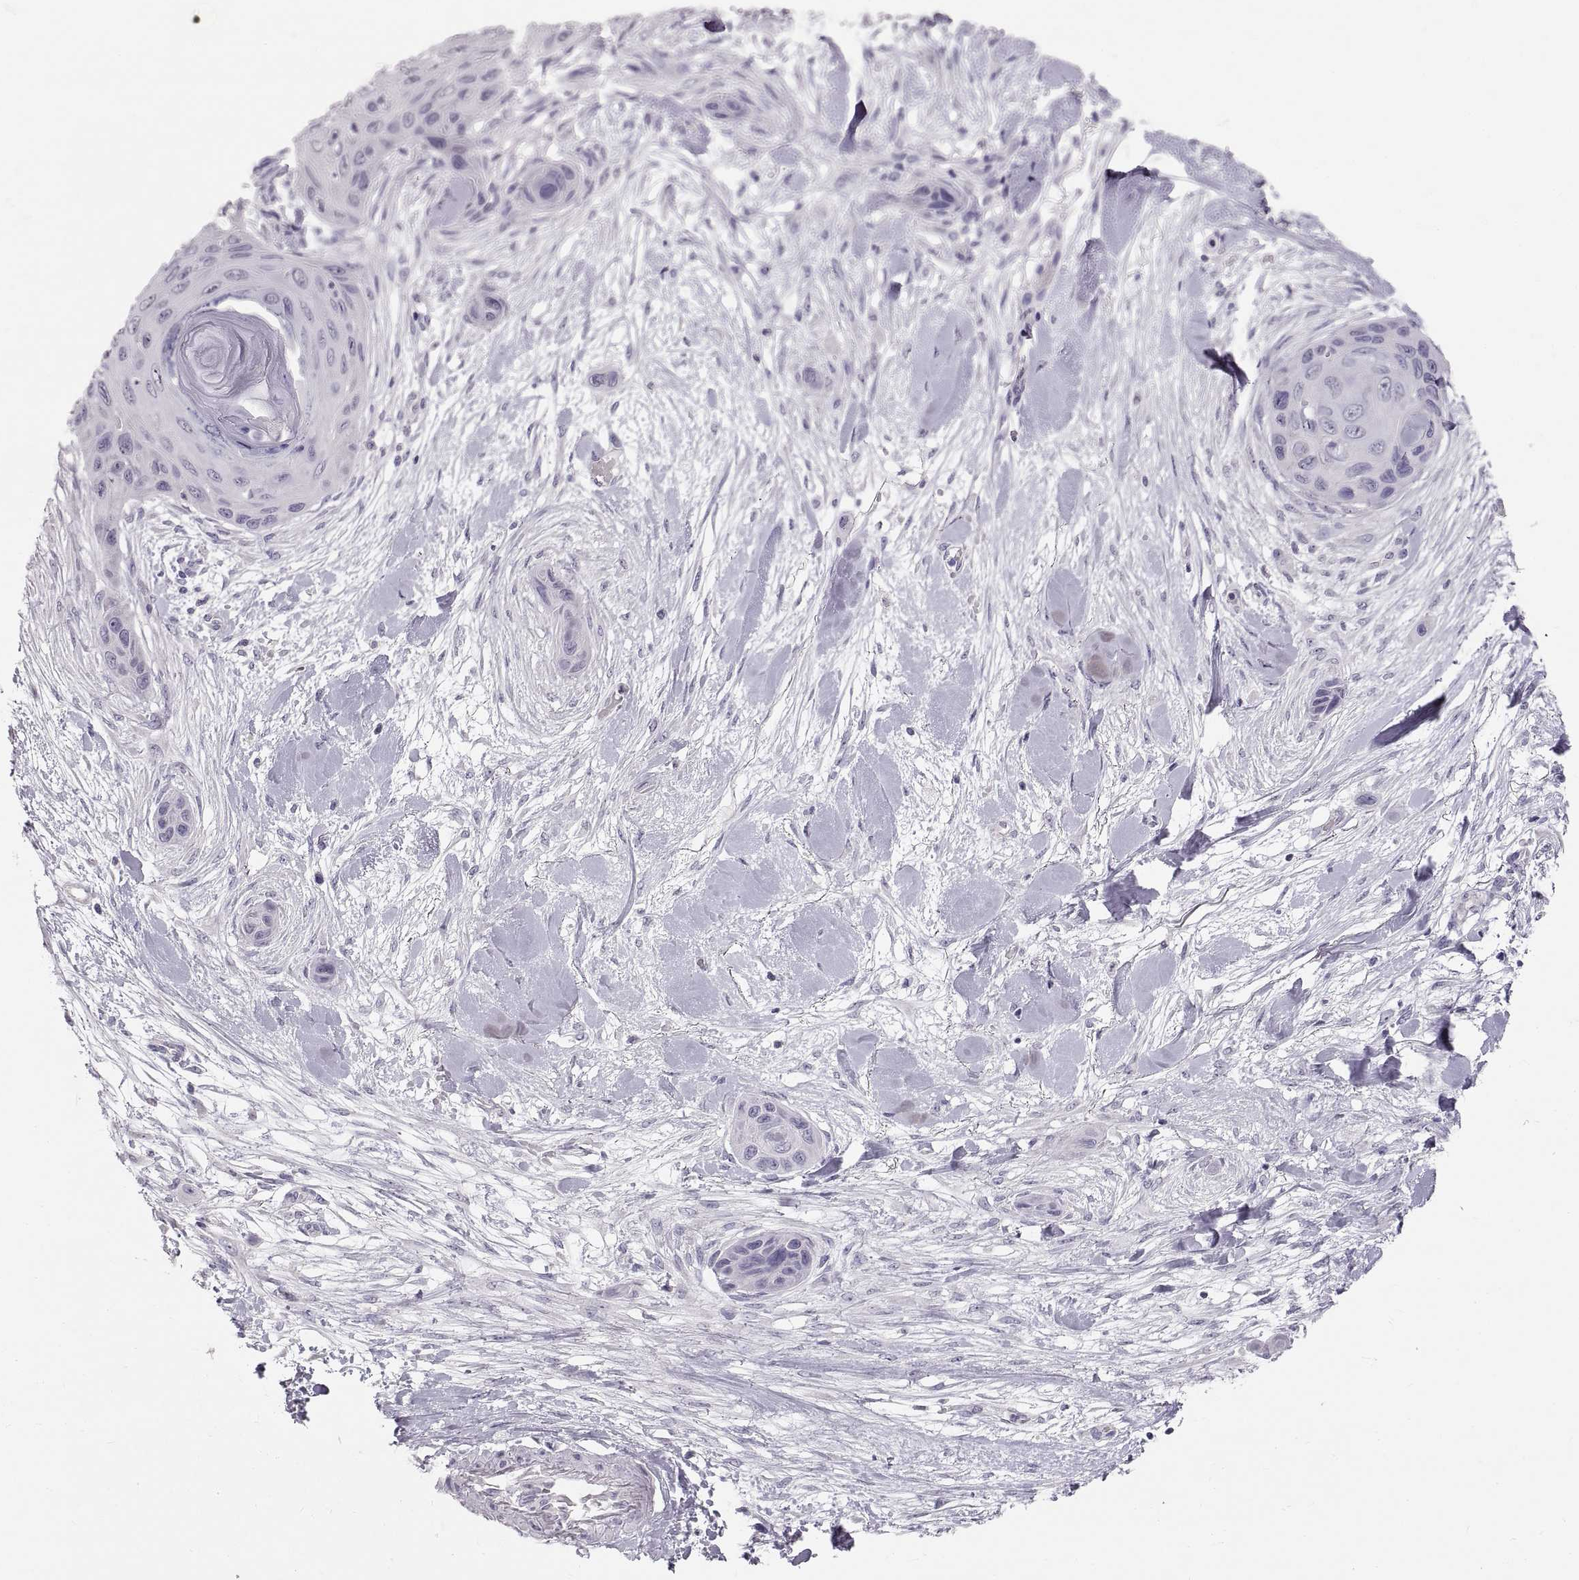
{"staining": {"intensity": "negative", "quantity": "none", "location": "none"}, "tissue": "skin cancer", "cell_type": "Tumor cells", "image_type": "cancer", "snomed": [{"axis": "morphology", "description": "Squamous cell carcinoma, NOS"}, {"axis": "topography", "description": "Skin"}], "caption": "Histopathology image shows no significant protein staining in tumor cells of squamous cell carcinoma (skin).", "gene": "WBP2NL", "patient": {"sex": "male", "age": 82}}